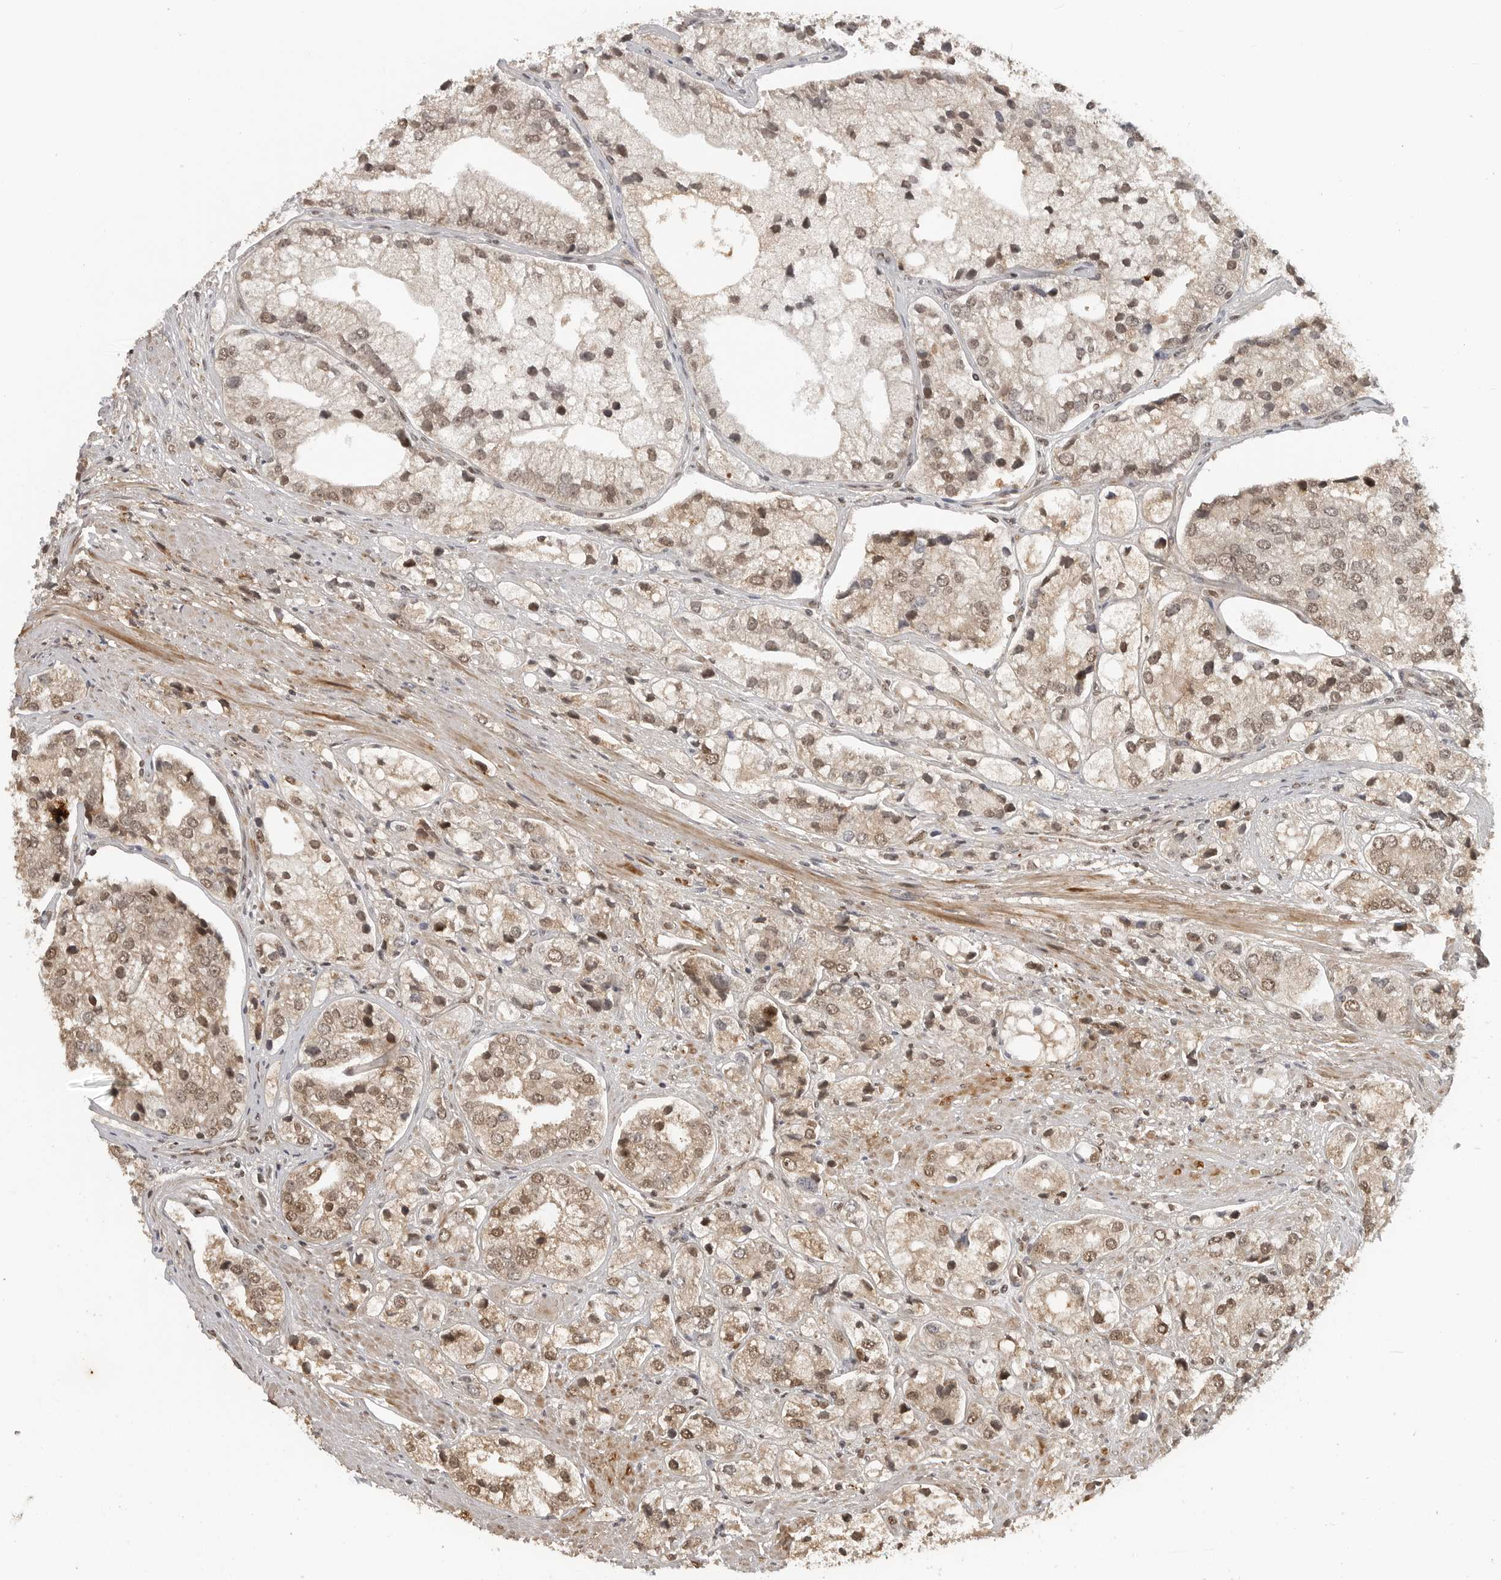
{"staining": {"intensity": "weak", "quantity": ">75%", "location": "nuclear"}, "tissue": "prostate cancer", "cell_type": "Tumor cells", "image_type": "cancer", "snomed": [{"axis": "morphology", "description": "Adenocarcinoma, High grade"}, {"axis": "topography", "description": "Prostate"}], "caption": "DAB immunohistochemical staining of human high-grade adenocarcinoma (prostate) exhibits weak nuclear protein staining in approximately >75% of tumor cells. Using DAB (3,3'-diaminobenzidine) (brown) and hematoxylin (blue) stains, captured at high magnification using brightfield microscopy.", "gene": "CLOCK", "patient": {"sex": "male", "age": 50}}